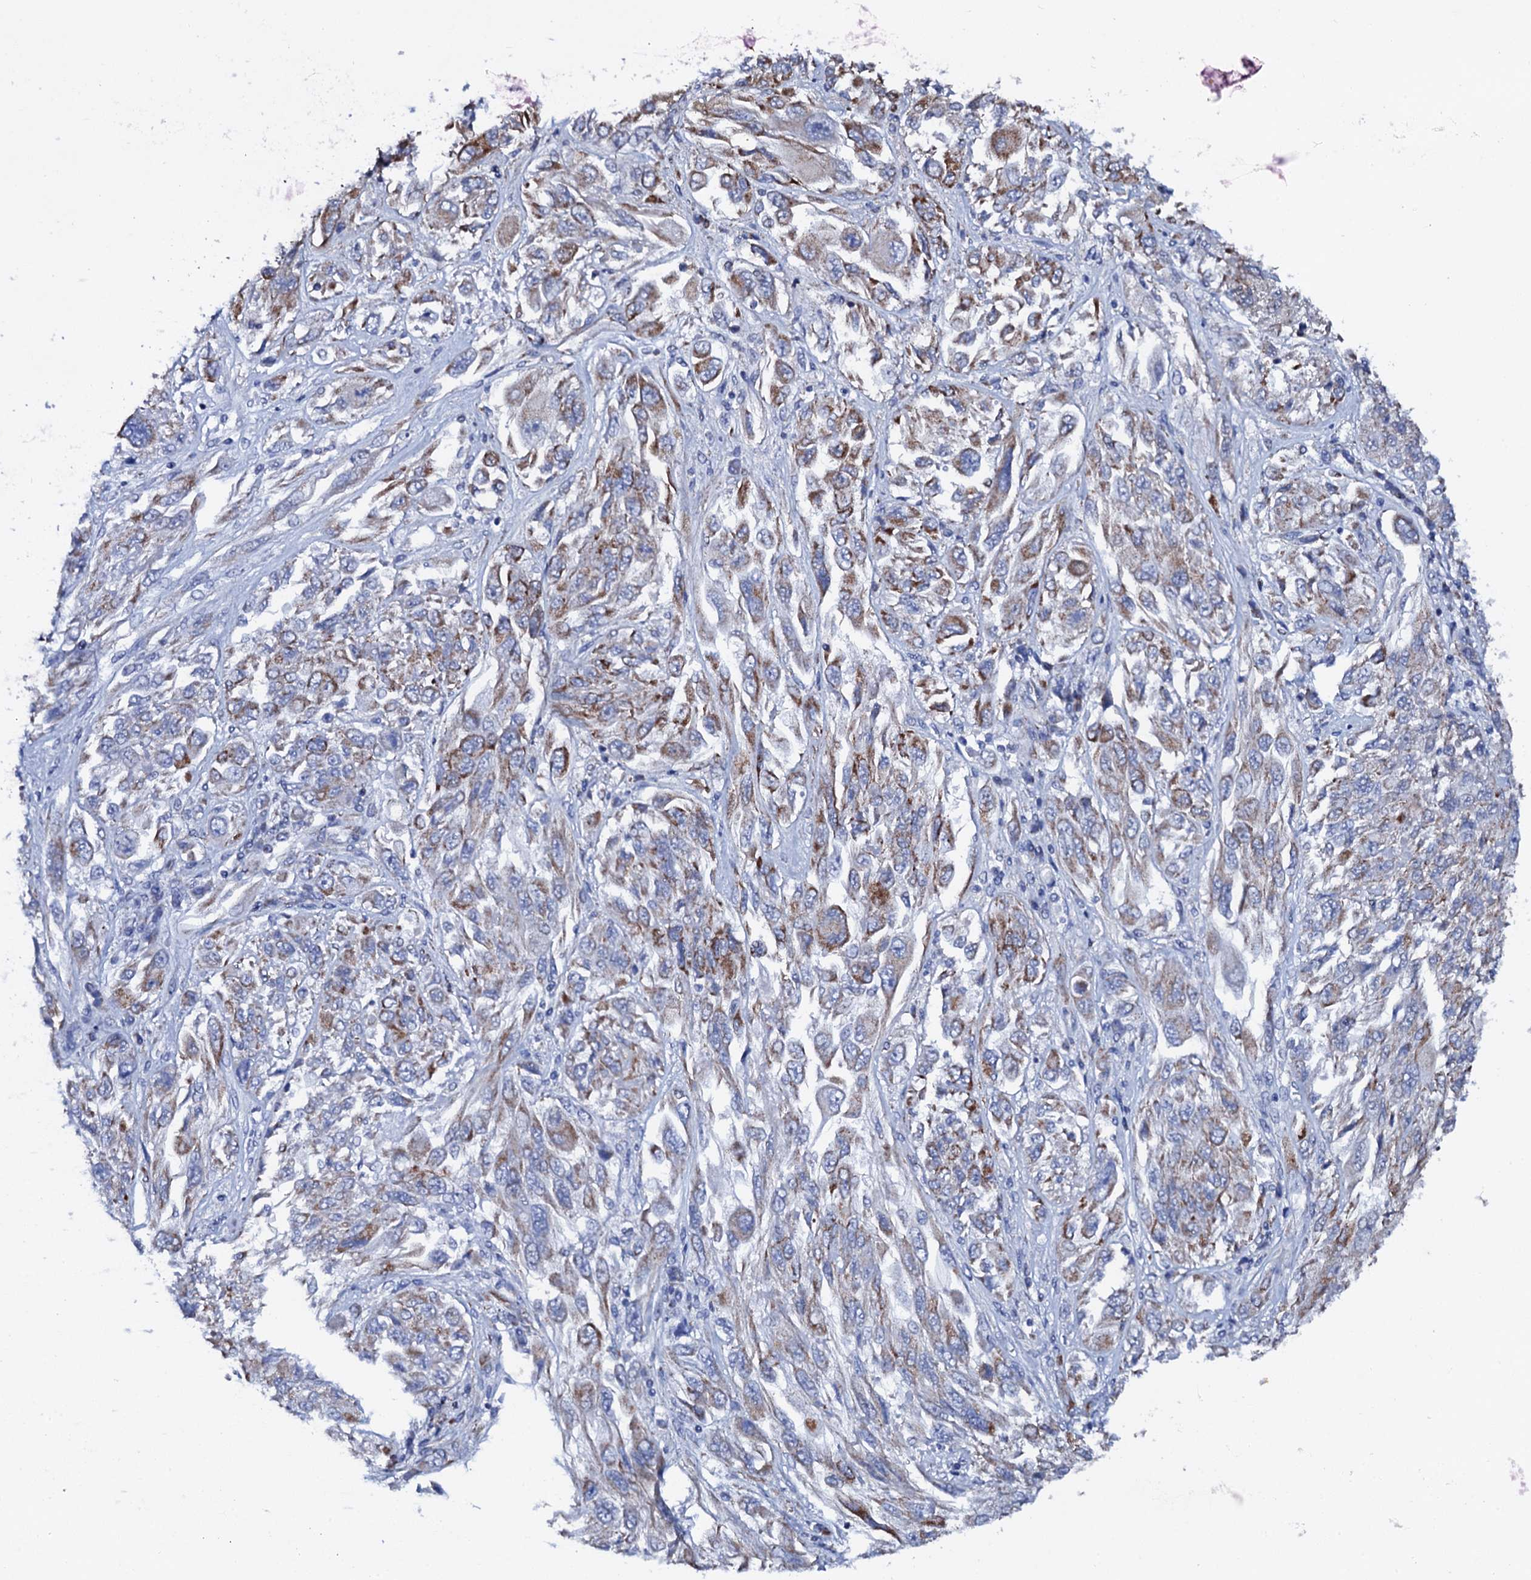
{"staining": {"intensity": "weak", "quantity": "25%-75%", "location": "cytoplasmic/membranous"}, "tissue": "melanoma", "cell_type": "Tumor cells", "image_type": "cancer", "snomed": [{"axis": "morphology", "description": "Malignant melanoma, NOS"}, {"axis": "topography", "description": "Skin"}], "caption": "Immunohistochemical staining of melanoma displays low levels of weak cytoplasmic/membranous protein expression in about 25%-75% of tumor cells.", "gene": "PTCD3", "patient": {"sex": "female", "age": 91}}